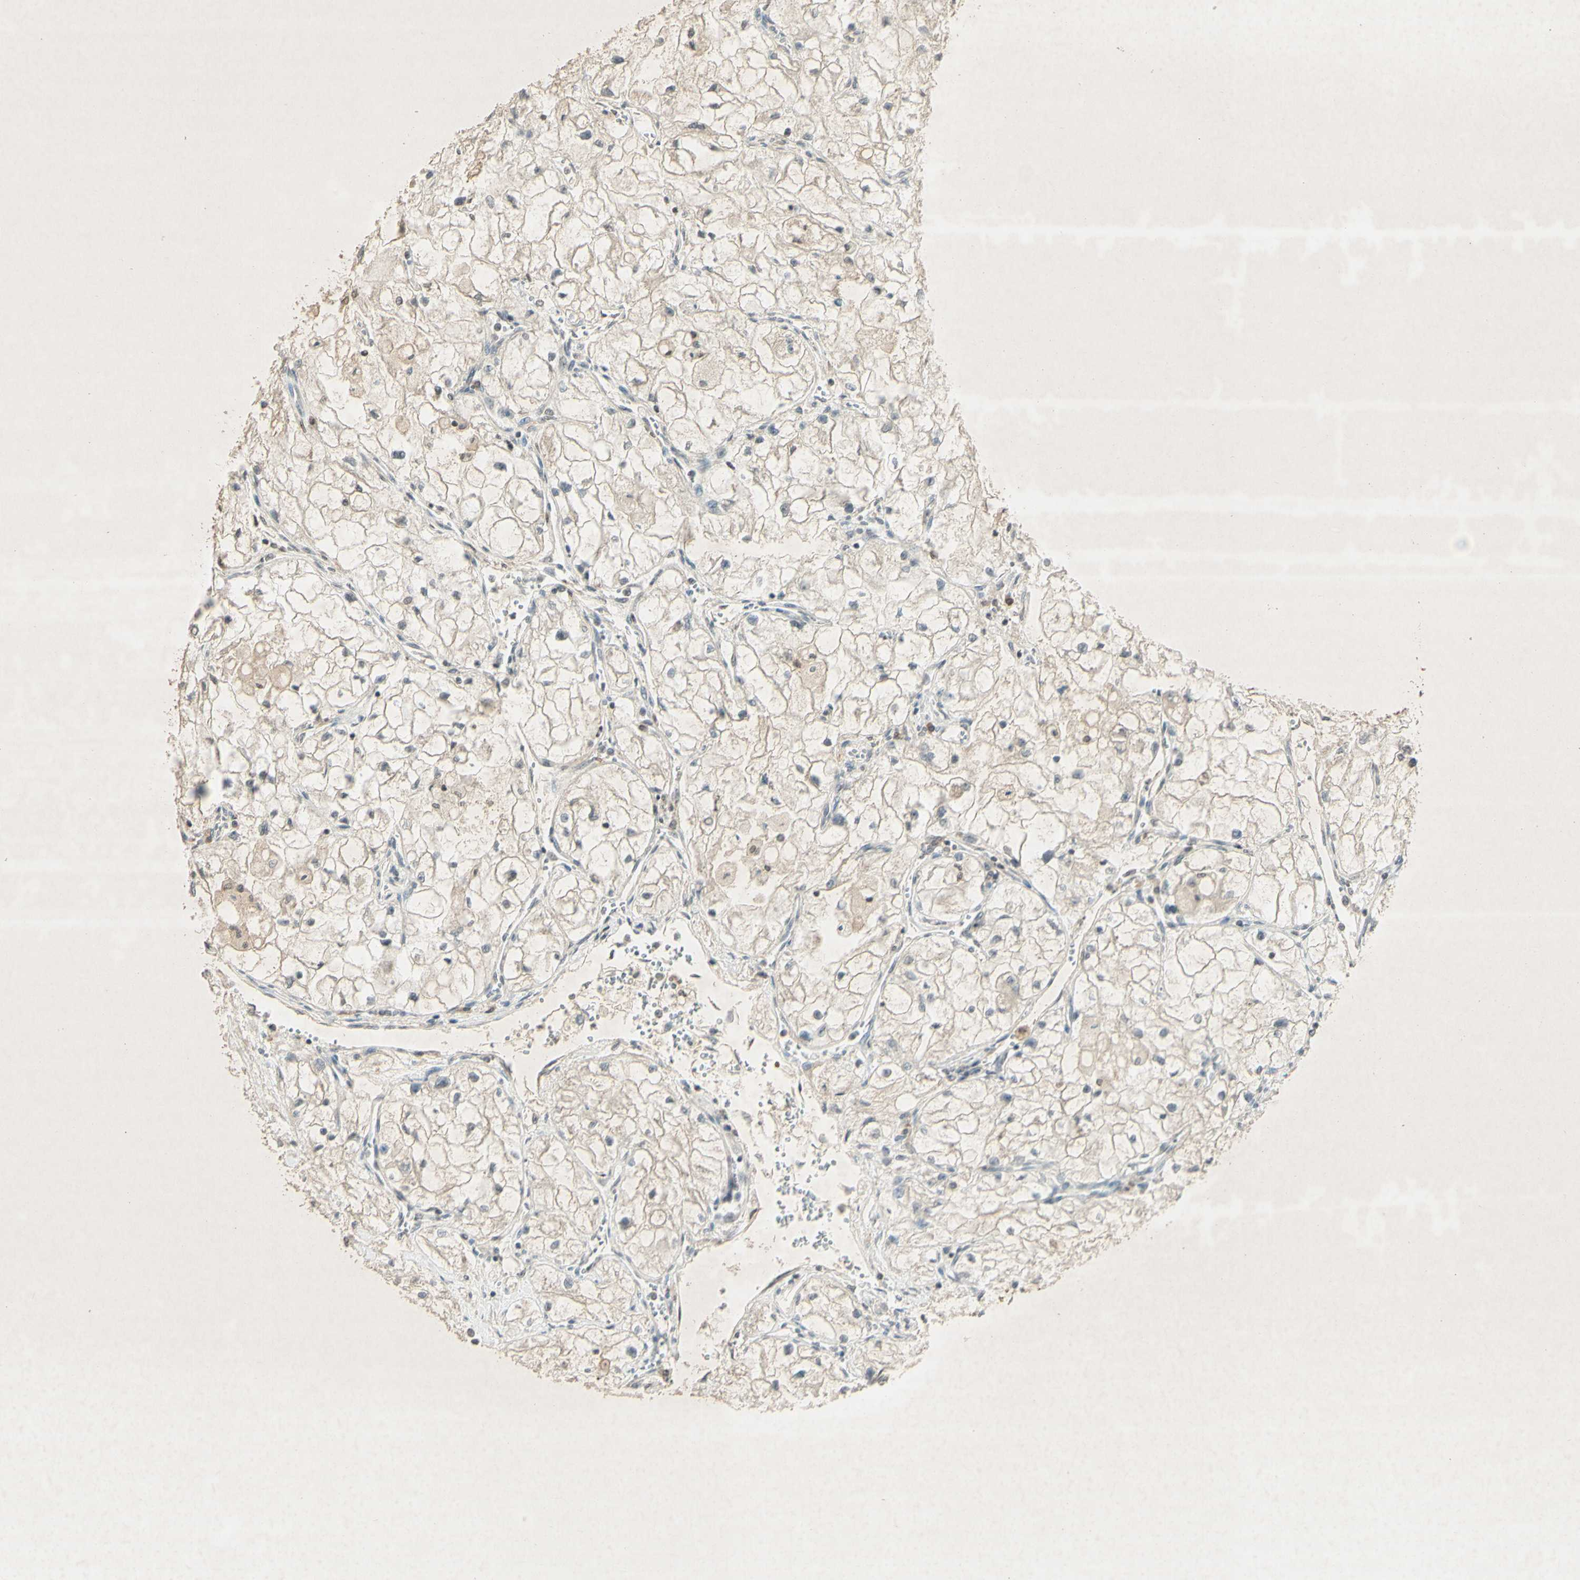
{"staining": {"intensity": "negative", "quantity": "none", "location": "none"}, "tissue": "renal cancer", "cell_type": "Tumor cells", "image_type": "cancer", "snomed": [{"axis": "morphology", "description": "Adenocarcinoma, NOS"}, {"axis": "topography", "description": "Kidney"}], "caption": "Immunohistochemistry image of human renal cancer stained for a protein (brown), which shows no staining in tumor cells.", "gene": "GLI1", "patient": {"sex": "female", "age": 70}}